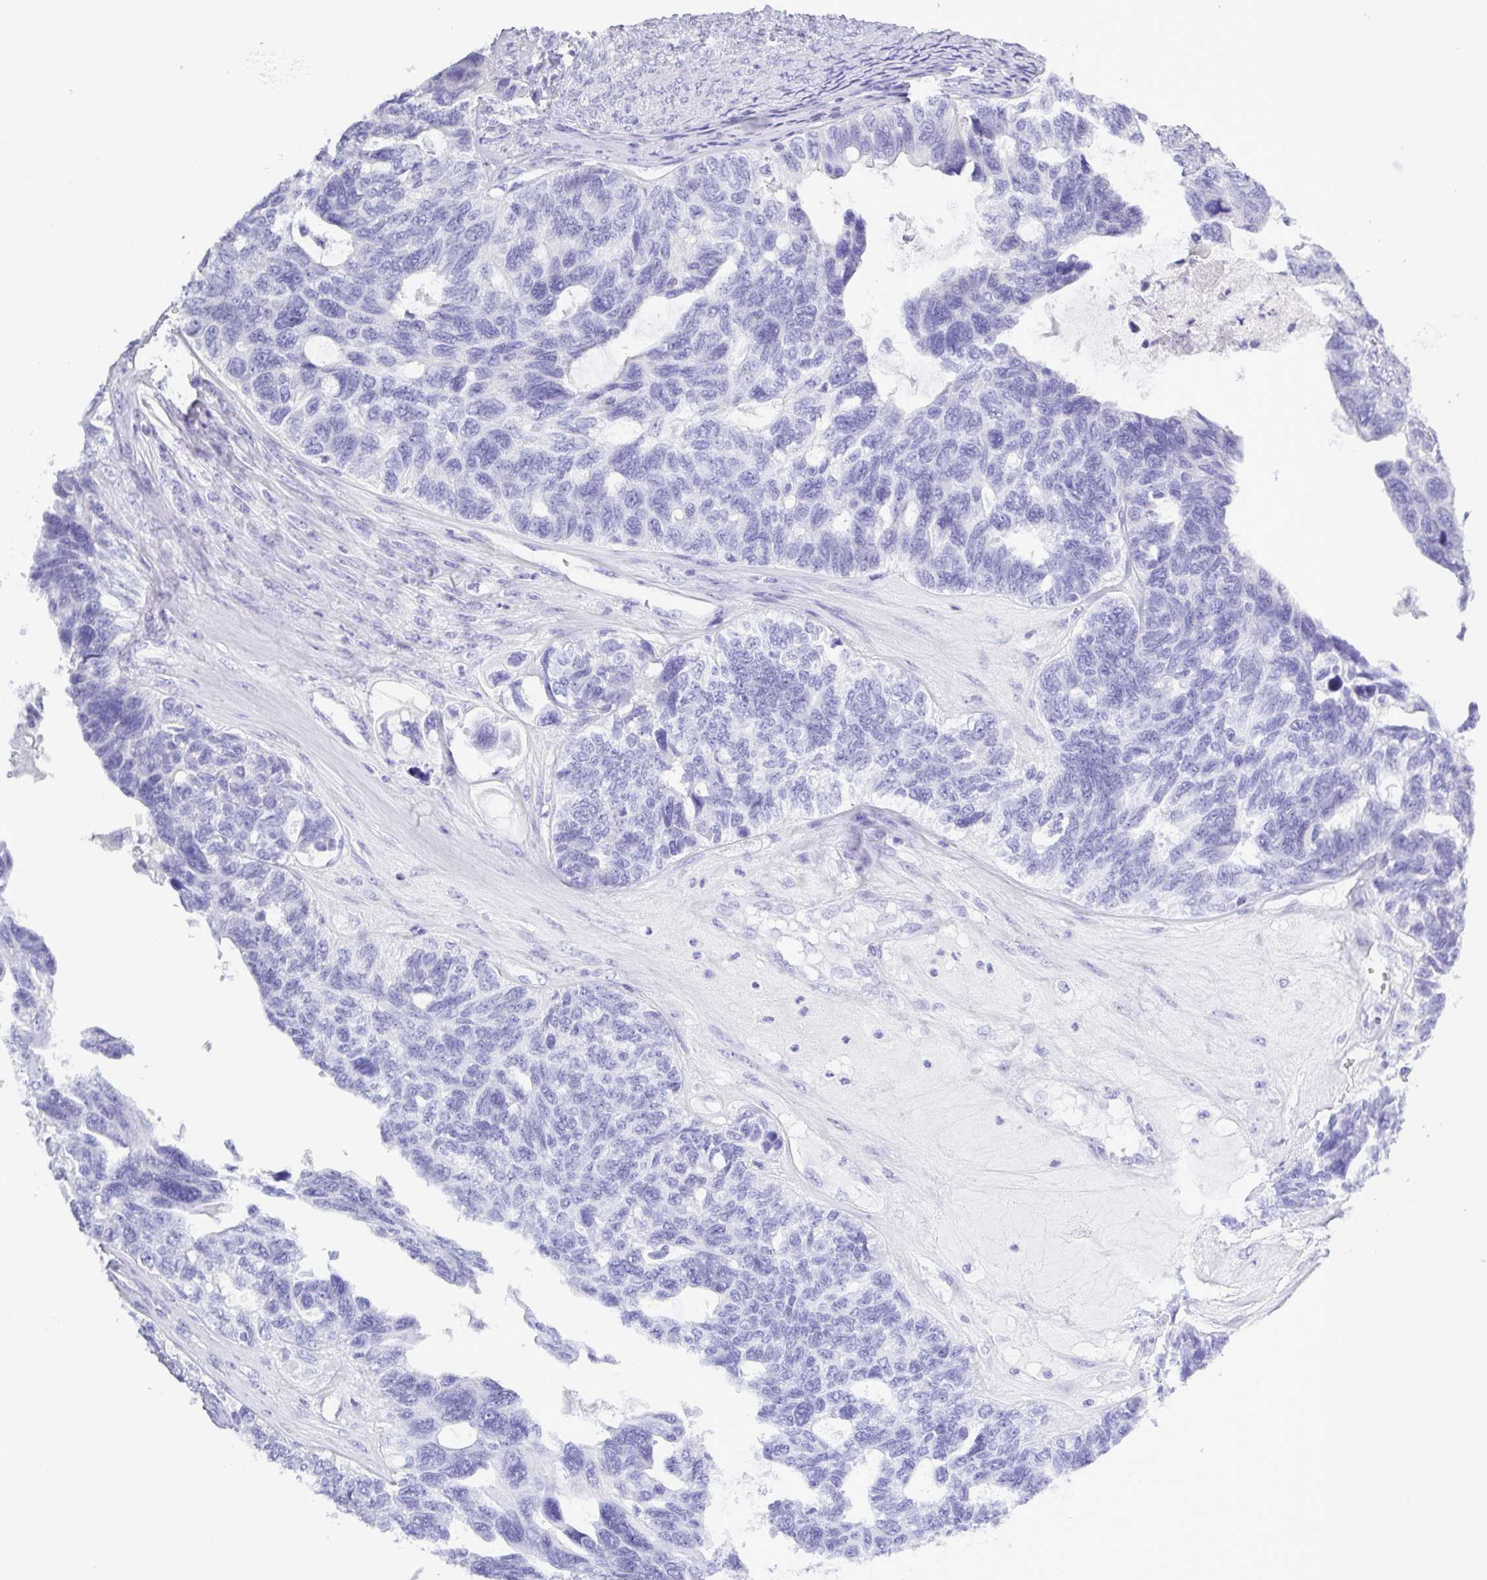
{"staining": {"intensity": "negative", "quantity": "none", "location": "none"}, "tissue": "ovarian cancer", "cell_type": "Tumor cells", "image_type": "cancer", "snomed": [{"axis": "morphology", "description": "Cystadenocarcinoma, serous, NOS"}, {"axis": "topography", "description": "Ovary"}], "caption": "Immunohistochemistry (IHC) histopathology image of serous cystadenocarcinoma (ovarian) stained for a protein (brown), which demonstrates no staining in tumor cells. The staining is performed using DAB (3,3'-diaminobenzidine) brown chromogen with nuclei counter-stained in using hematoxylin.", "gene": "TNFSF12", "patient": {"sex": "female", "age": 79}}